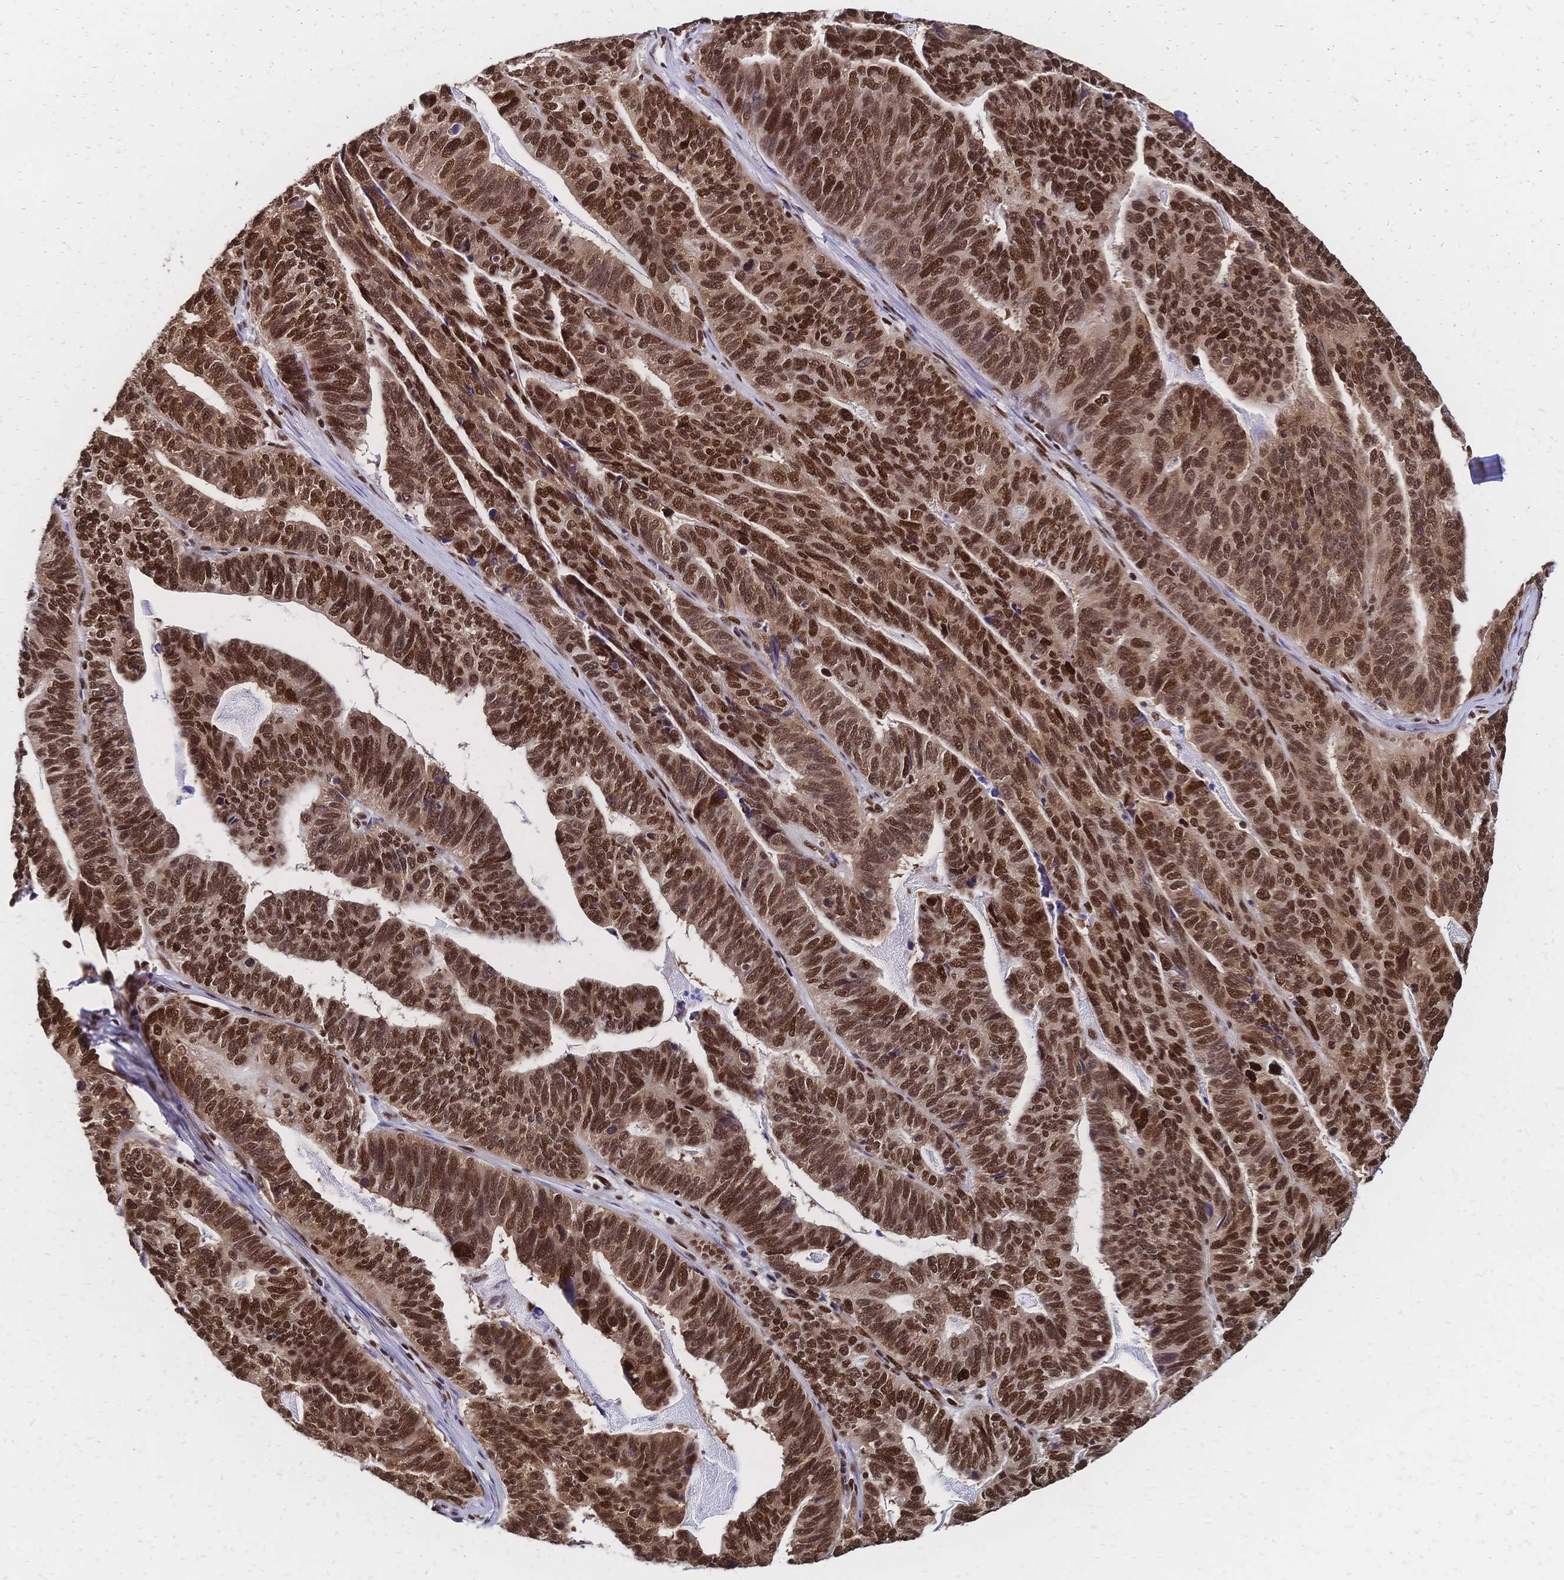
{"staining": {"intensity": "strong", "quantity": ">75%", "location": "nuclear"}, "tissue": "stomach cancer", "cell_type": "Tumor cells", "image_type": "cancer", "snomed": [{"axis": "morphology", "description": "Adenocarcinoma, NOS"}, {"axis": "topography", "description": "Stomach, upper"}], "caption": "Stomach cancer was stained to show a protein in brown. There is high levels of strong nuclear staining in approximately >75% of tumor cells.", "gene": "HDGF", "patient": {"sex": "female", "age": 67}}